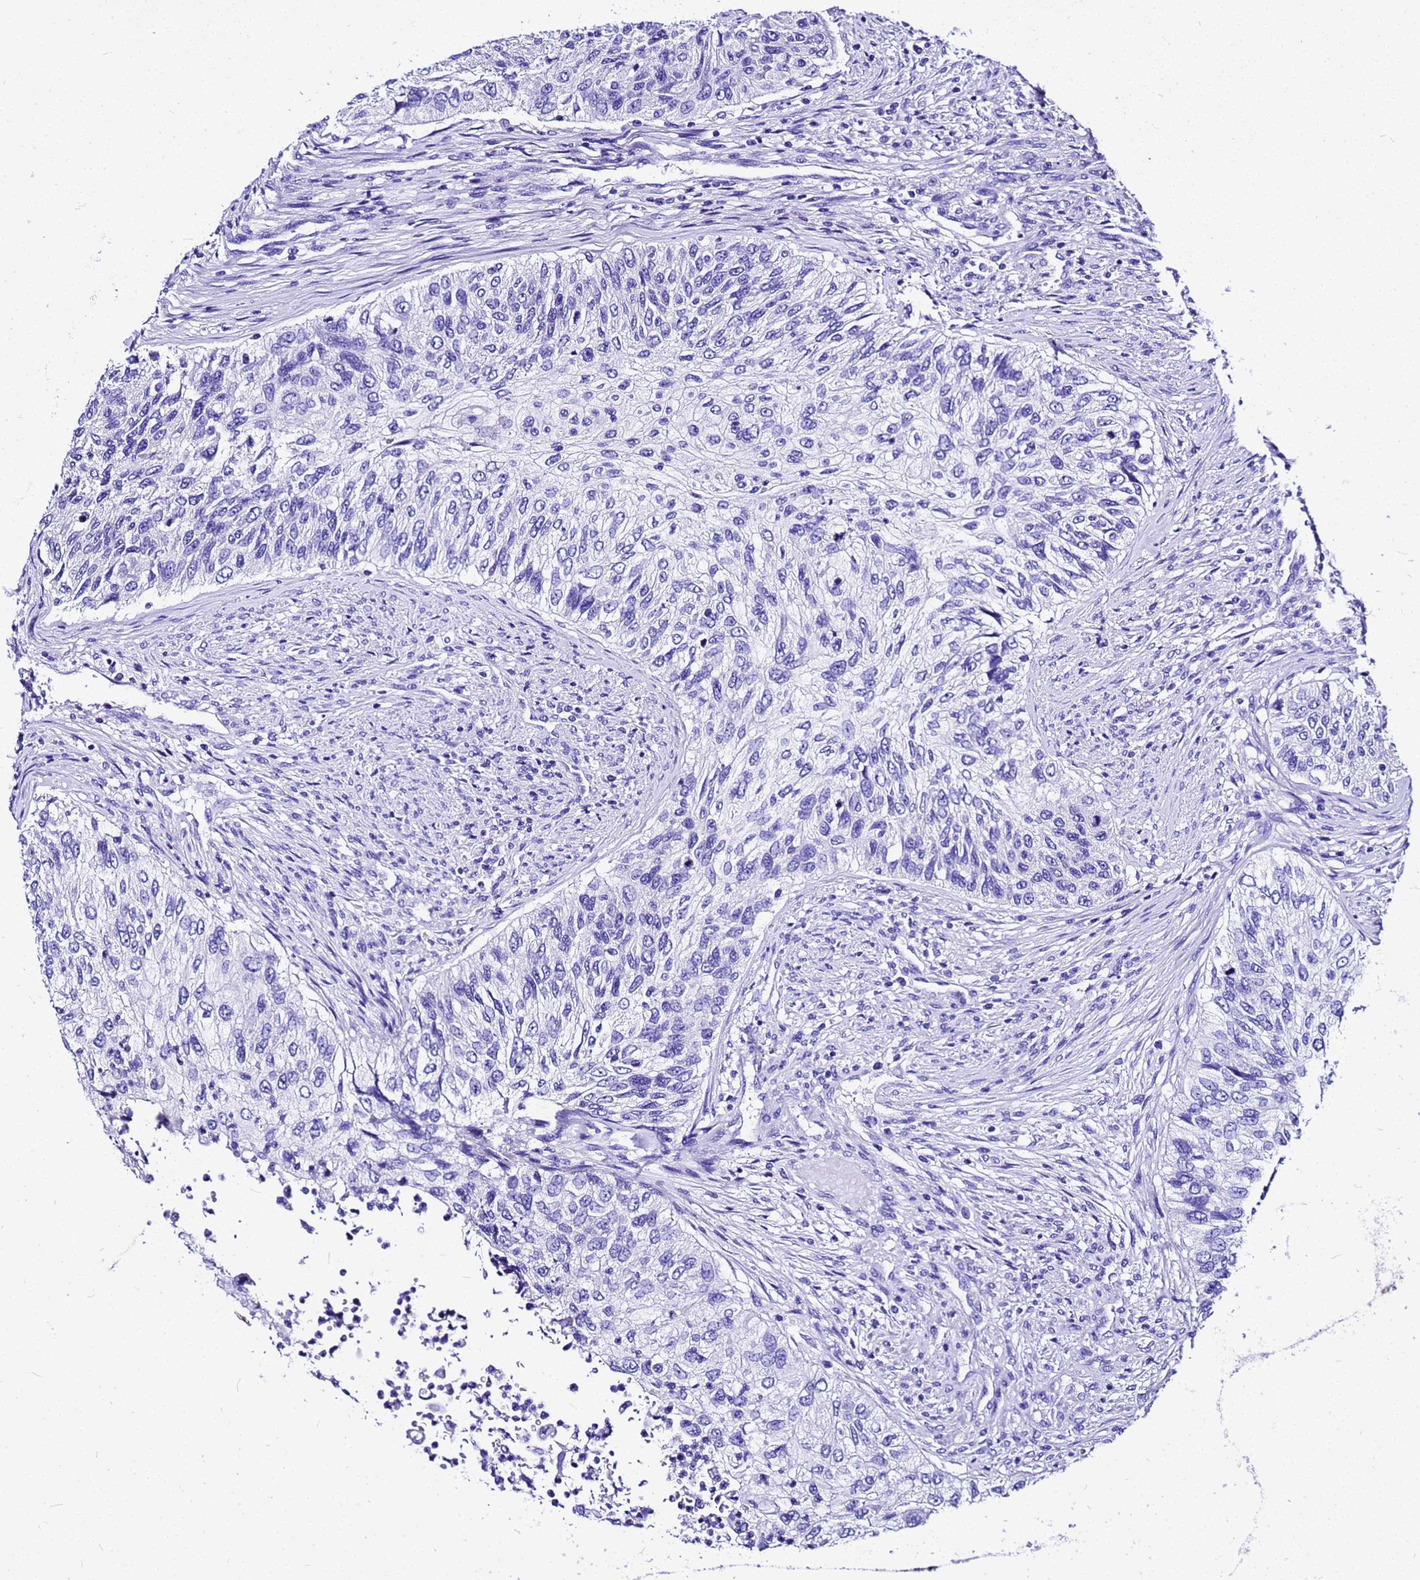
{"staining": {"intensity": "negative", "quantity": "none", "location": "none"}, "tissue": "urothelial cancer", "cell_type": "Tumor cells", "image_type": "cancer", "snomed": [{"axis": "morphology", "description": "Urothelial carcinoma, High grade"}, {"axis": "topography", "description": "Urinary bladder"}], "caption": "This is an IHC photomicrograph of high-grade urothelial carcinoma. There is no staining in tumor cells.", "gene": "HERC4", "patient": {"sex": "female", "age": 60}}